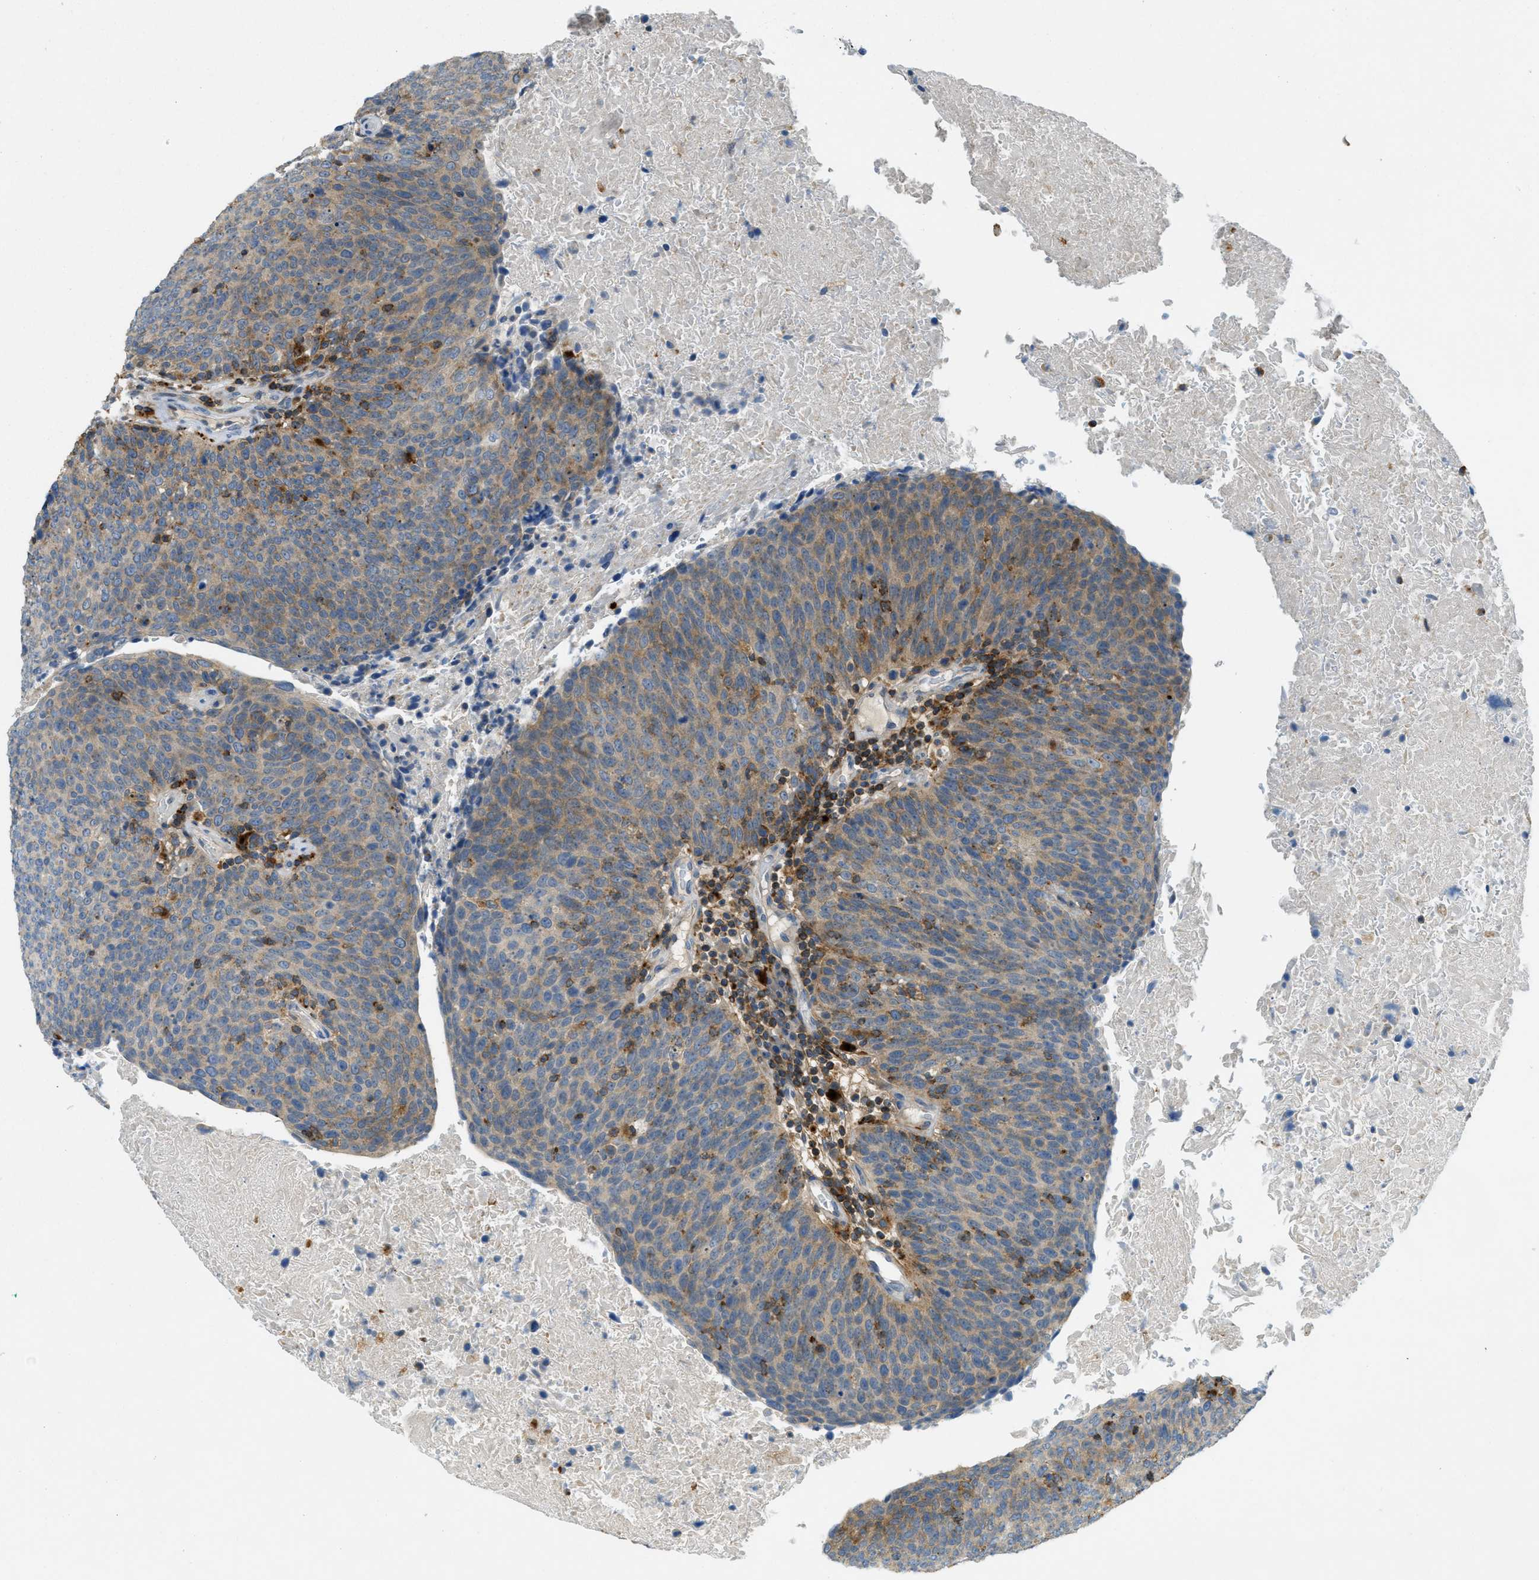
{"staining": {"intensity": "moderate", "quantity": "25%-75%", "location": "cytoplasmic/membranous"}, "tissue": "head and neck cancer", "cell_type": "Tumor cells", "image_type": "cancer", "snomed": [{"axis": "morphology", "description": "Squamous cell carcinoma, NOS"}, {"axis": "morphology", "description": "Squamous cell carcinoma, metastatic, NOS"}, {"axis": "topography", "description": "Lymph node"}, {"axis": "topography", "description": "Head-Neck"}], "caption": "Moderate cytoplasmic/membranous positivity for a protein is seen in about 25%-75% of tumor cells of head and neck cancer (squamous cell carcinoma) using immunohistochemistry.", "gene": "PLBD2", "patient": {"sex": "male", "age": 62}}